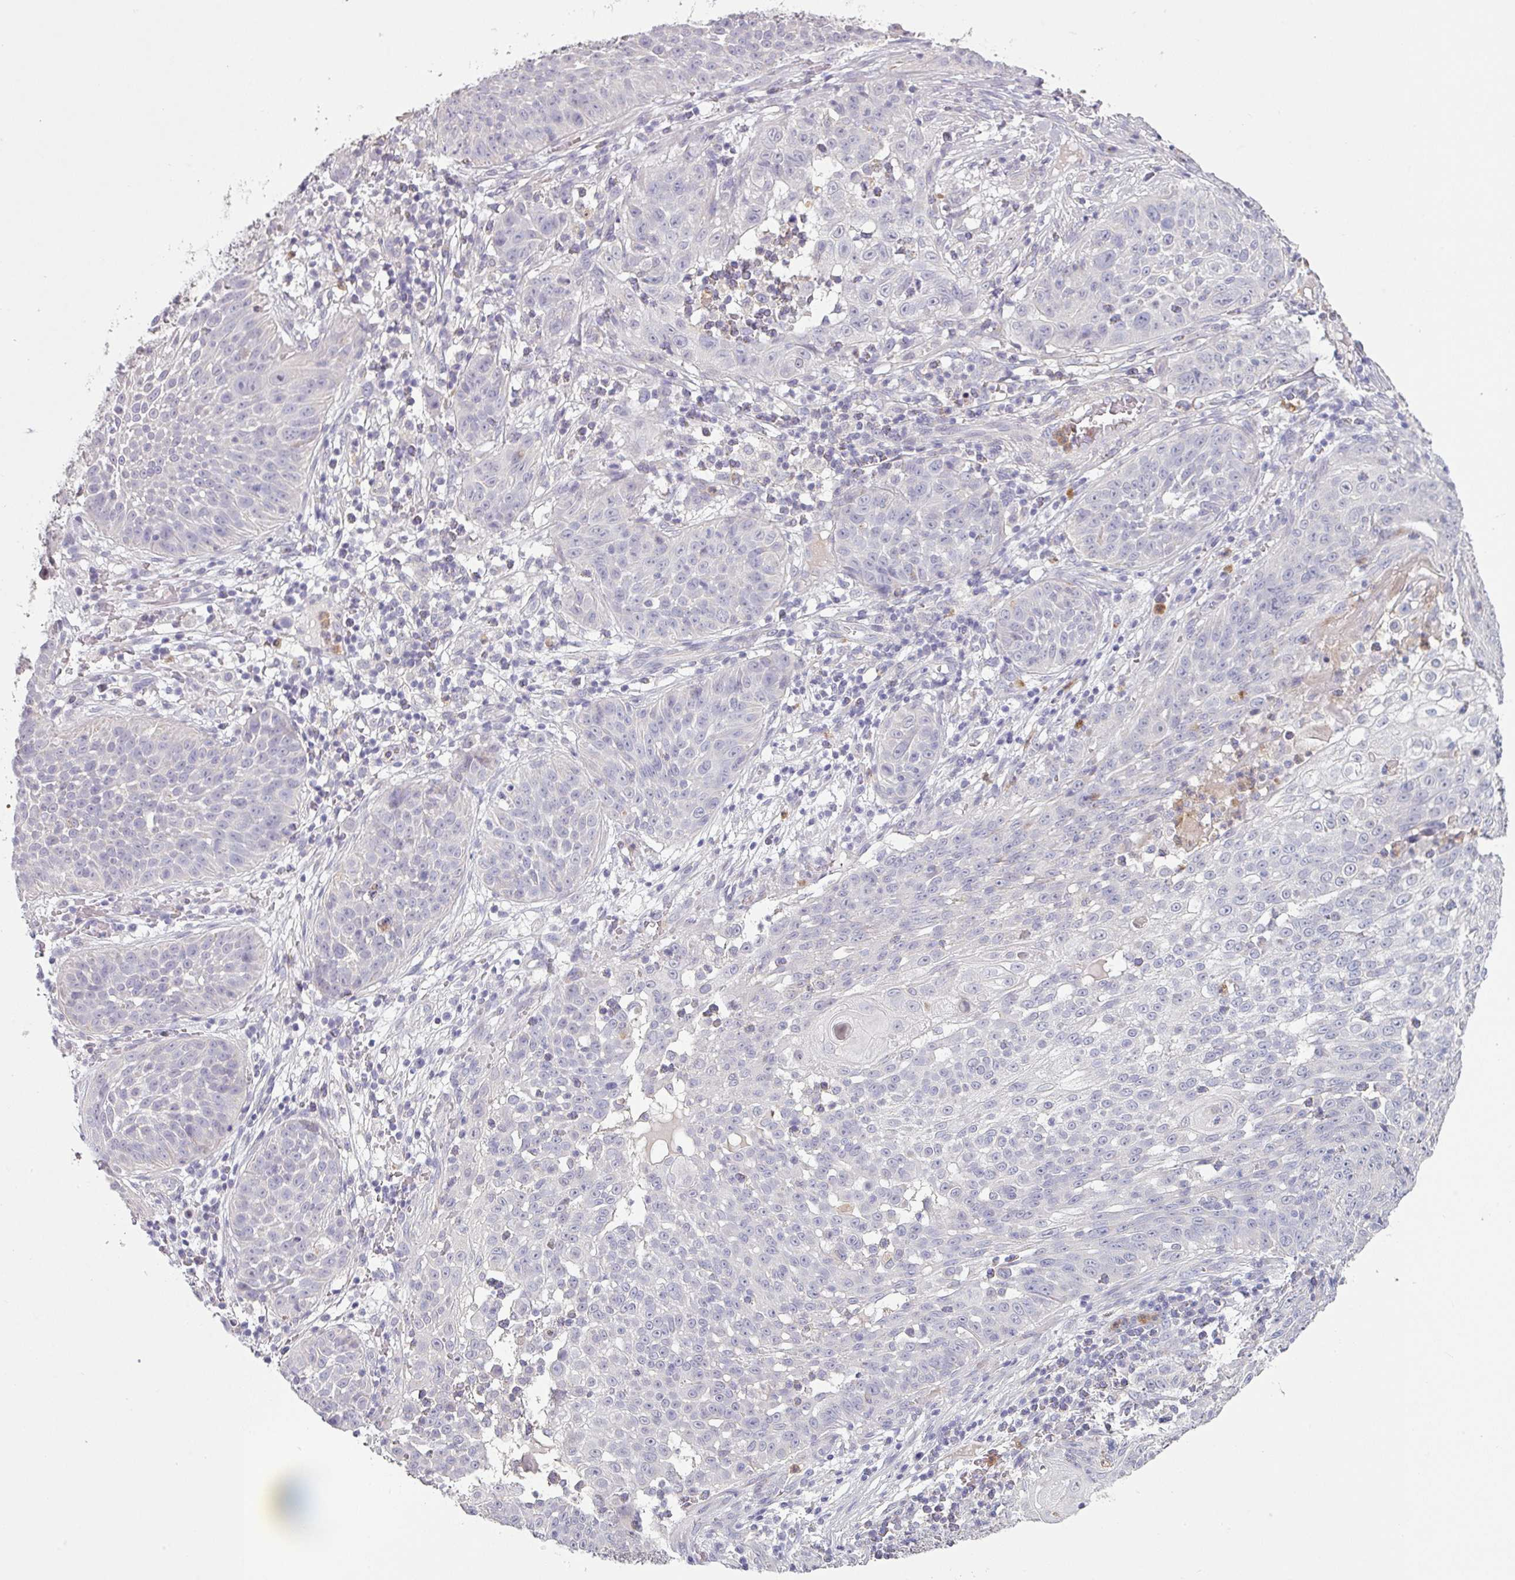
{"staining": {"intensity": "negative", "quantity": "none", "location": "none"}, "tissue": "skin cancer", "cell_type": "Tumor cells", "image_type": "cancer", "snomed": [{"axis": "morphology", "description": "Squamous cell carcinoma, NOS"}, {"axis": "topography", "description": "Skin"}], "caption": "High power microscopy photomicrograph of an immunohistochemistry (IHC) histopathology image of skin cancer (squamous cell carcinoma), revealing no significant positivity in tumor cells. (Stains: DAB (3,3'-diaminobenzidine) immunohistochemistry with hematoxylin counter stain, Microscopy: brightfield microscopy at high magnification).", "gene": "MAGEC3", "patient": {"sex": "male", "age": 24}}